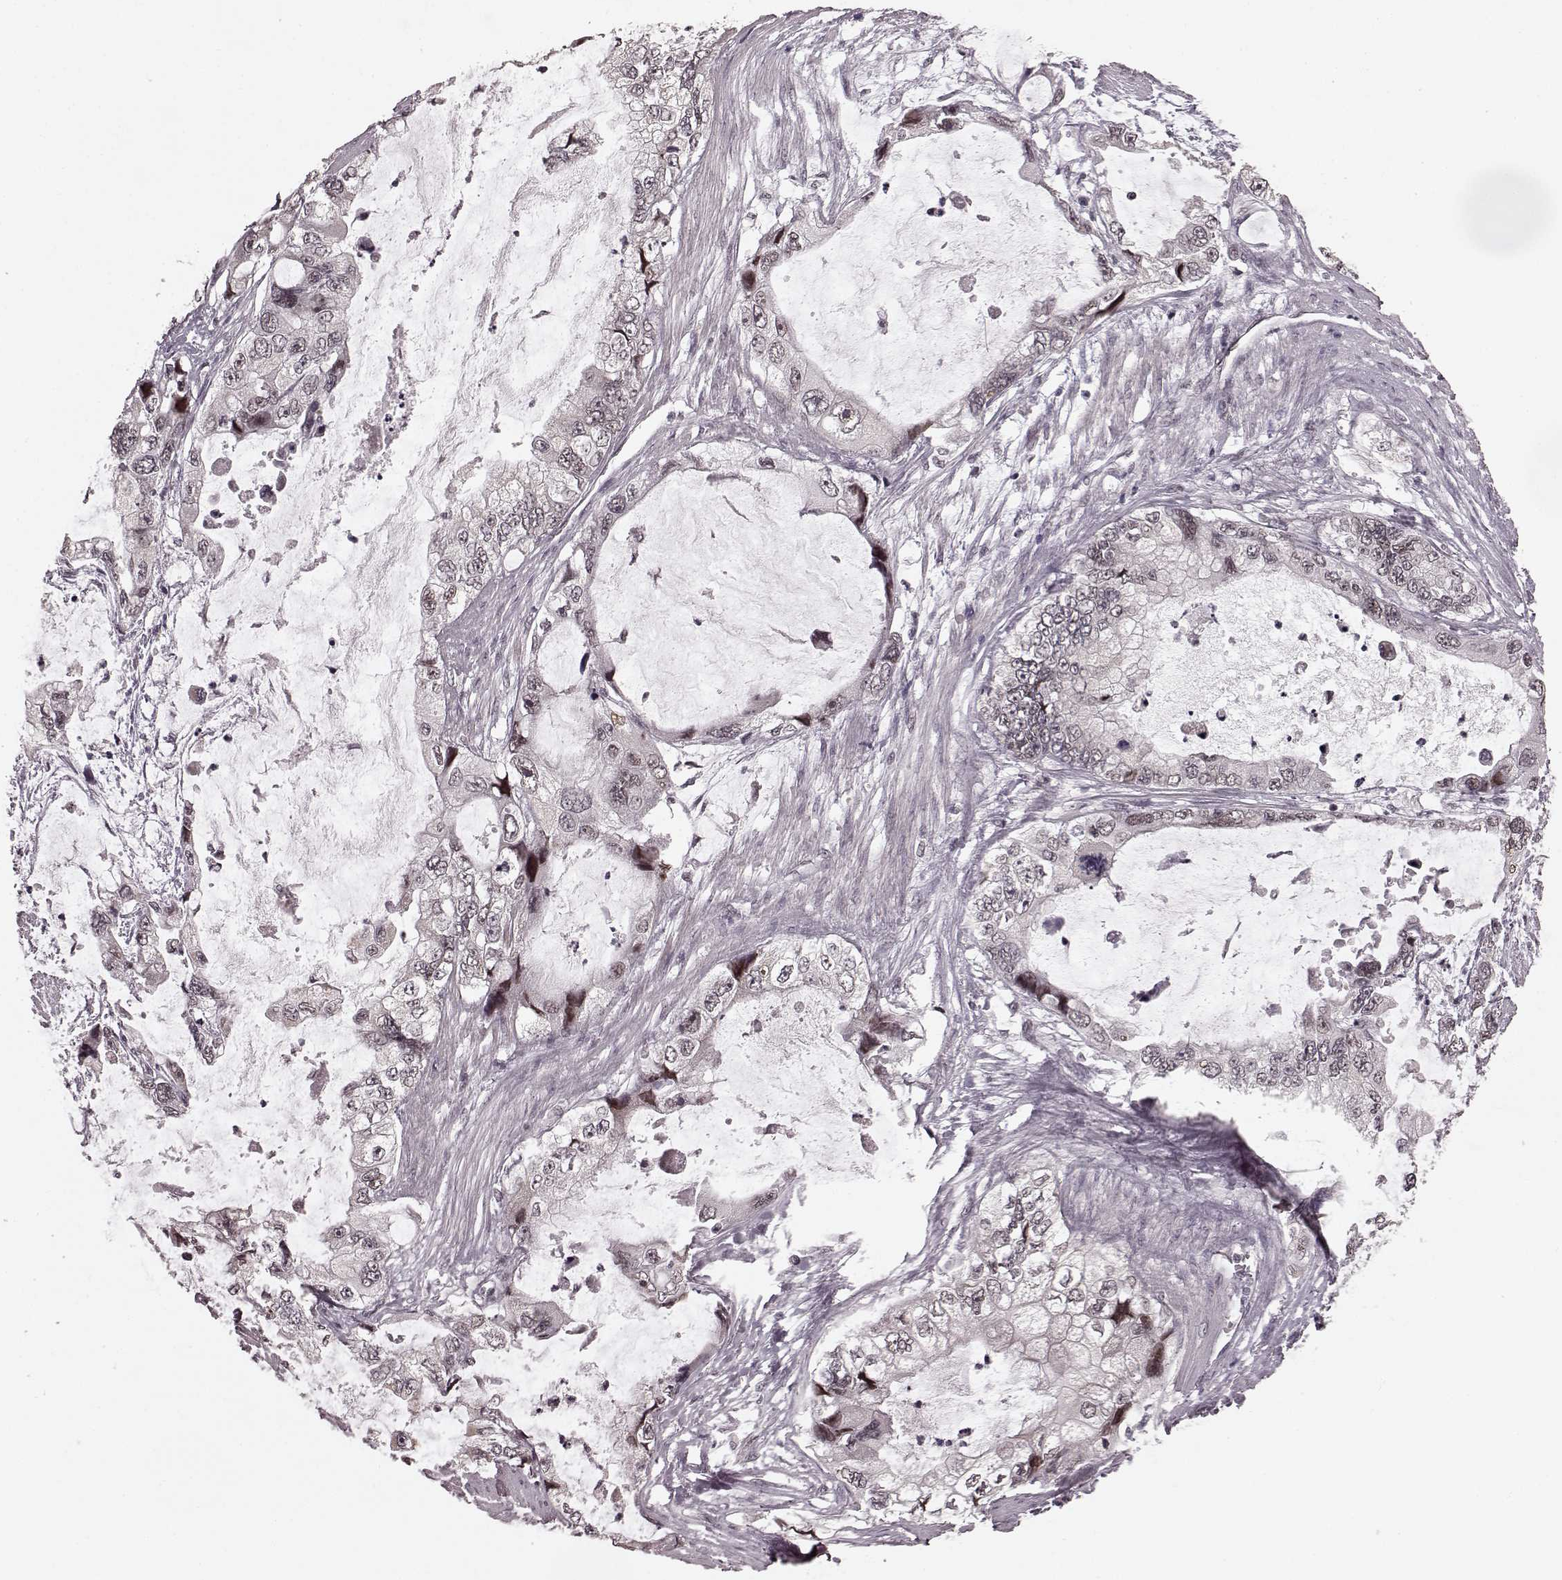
{"staining": {"intensity": "negative", "quantity": "none", "location": "none"}, "tissue": "stomach cancer", "cell_type": "Tumor cells", "image_type": "cancer", "snomed": [{"axis": "morphology", "description": "Adenocarcinoma, NOS"}, {"axis": "topography", "description": "Pancreas"}, {"axis": "topography", "description": "Stomach, upper"}, {"axis": "topography", "description": "Stomach"}], "caption": "A histopathology image of stomach cancer (adenocarcinoma) stained for a protein displays no brown staining in tumor cells.", "gene": "PLCB4", "patient": {"sex": "male", "age": 77}}